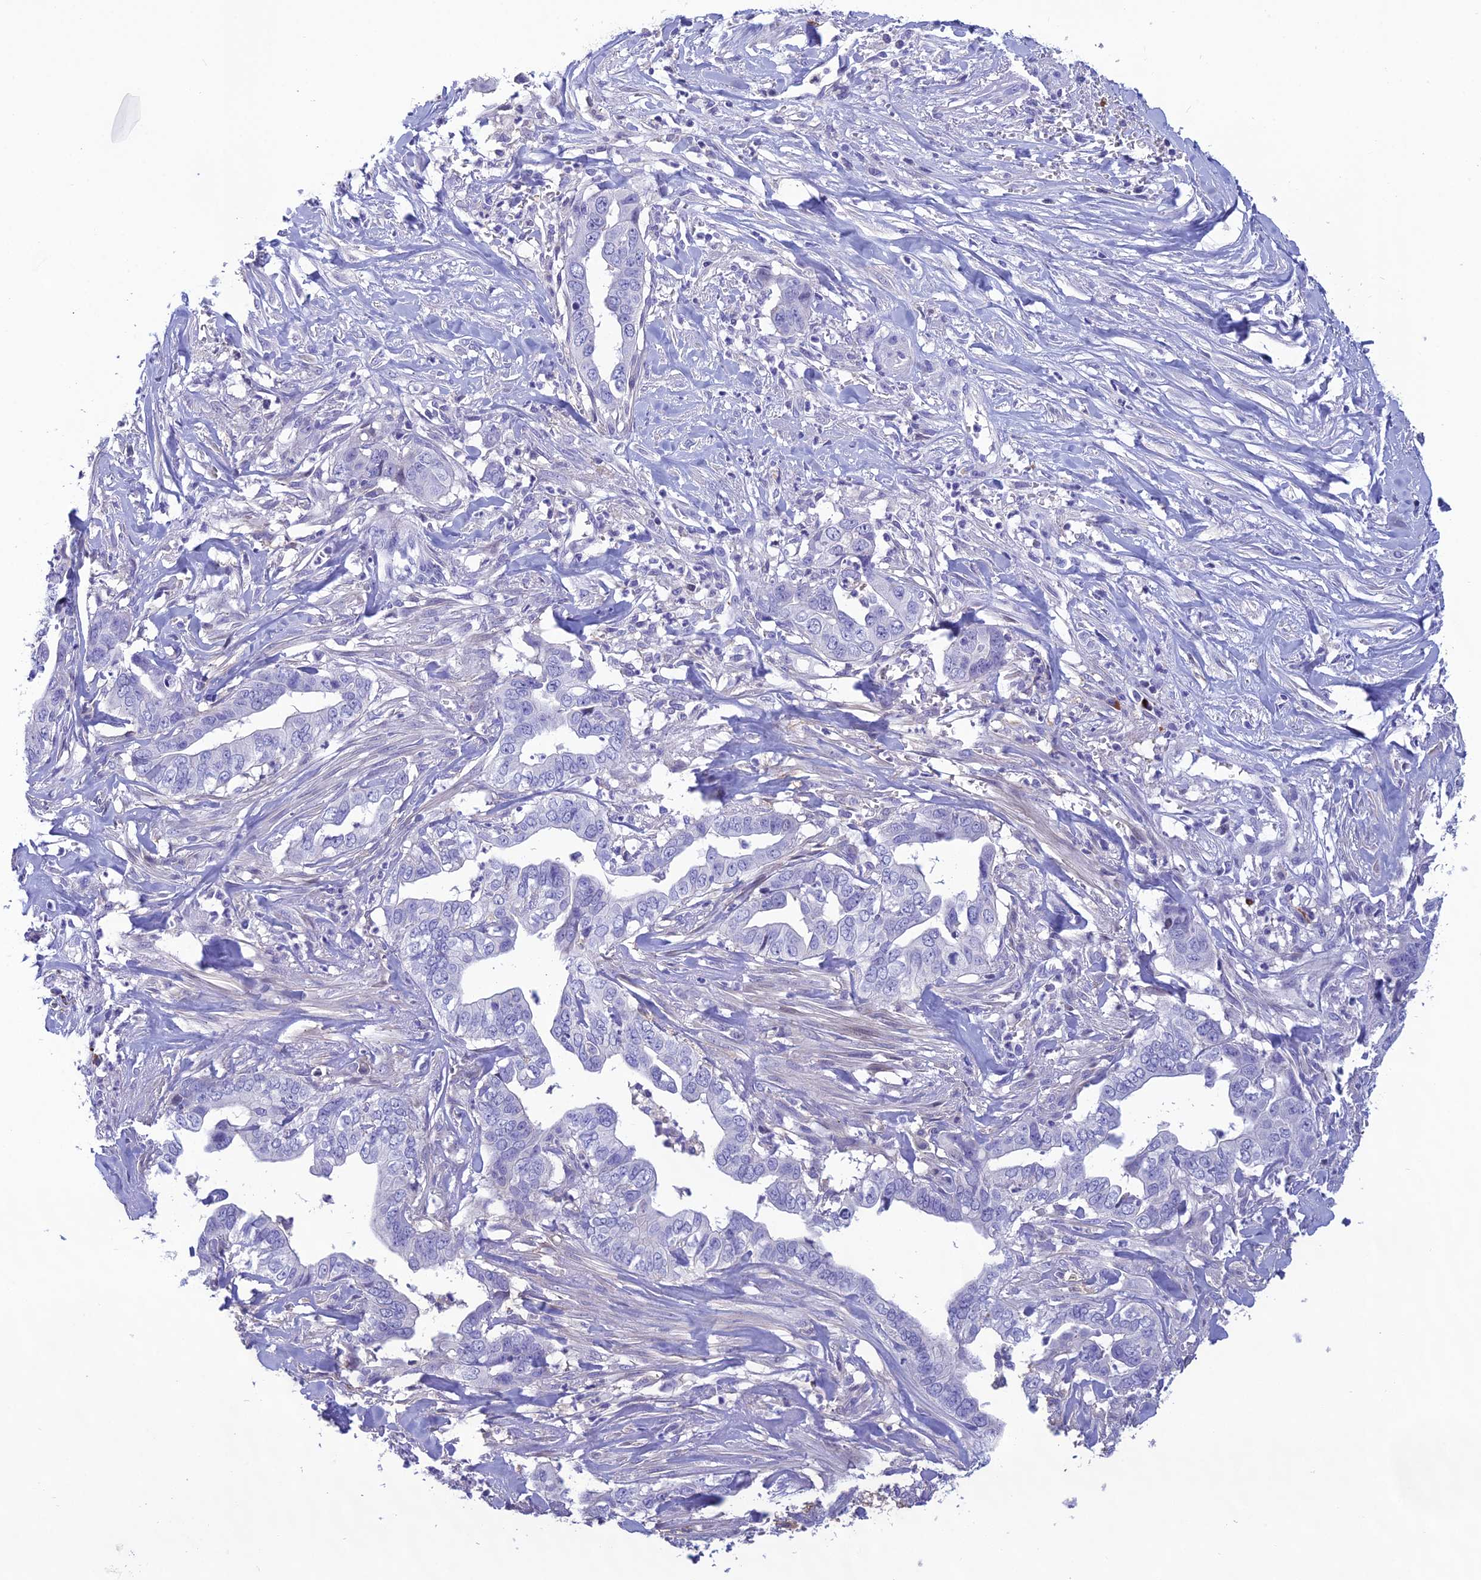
{"staining": {"intensity": "negative", "quantity": "none", "location": "none"}, "tissue": "liver cancer", "cell_type": "Tumor cells", "image_type": "cancer", "snomed": [{"axis": "morphology", "description": "Cholangiocarcinoma"}, {"axis": "topography", "description": "Liver"}], "caption": "This is a image of IHC staining of cholangiocarcinoma (liver), which shows no expression in tumor cells. (DAB (3,3'-diaminobenzidine) IHC visualized using brightfield microscopy, high magnification).", "gene": "CRB2", "patient": {"sex": "female", "age": 79}}